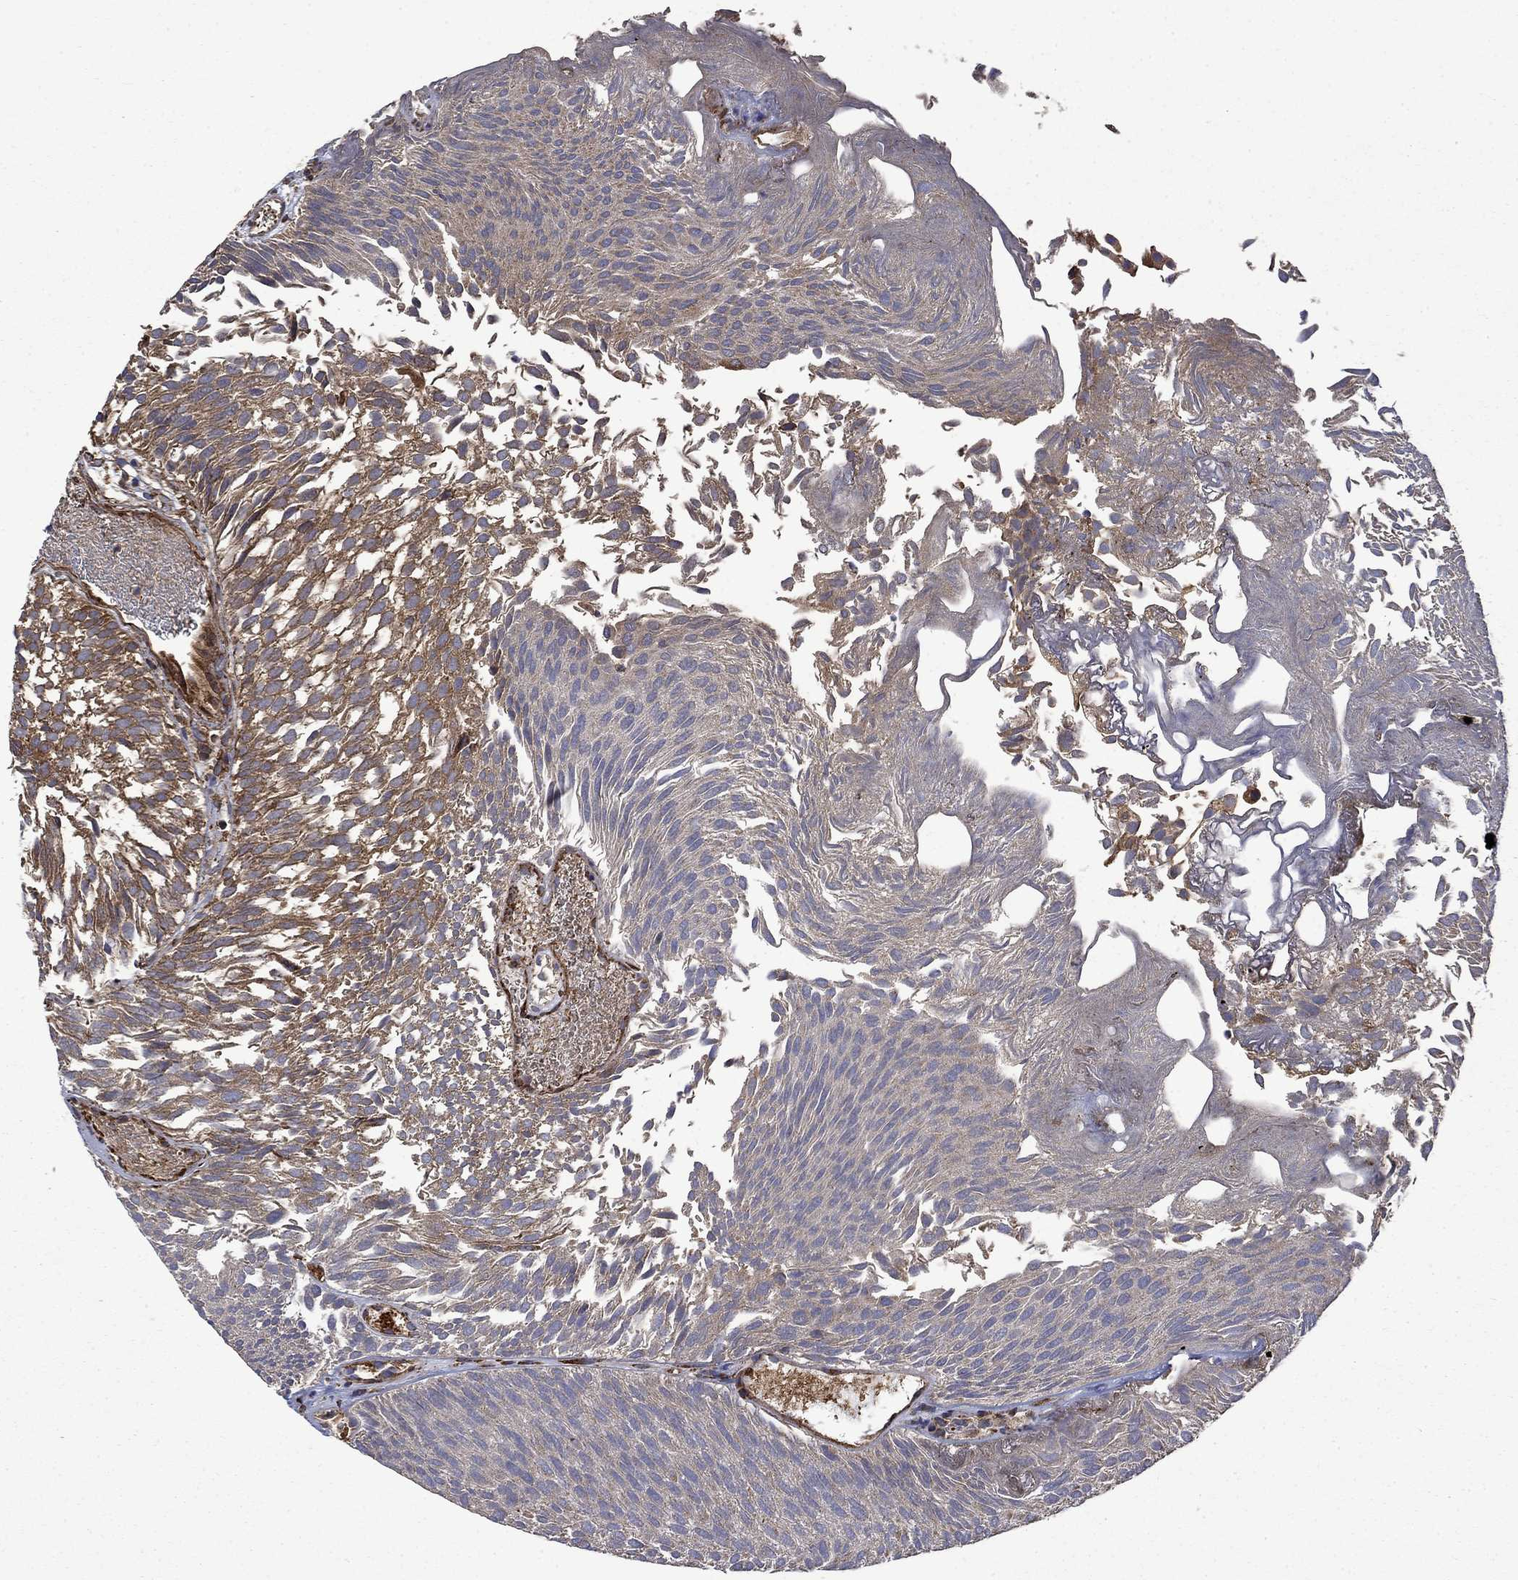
{"staining": {"intensity": "moderate", "quantity": "25%-75%", "location": "cytoplasmic/membranous"}, "tissue": "urothelial cancer", "cell_type": "Tumor cells", "image_type": "cancer", "snomed": [{"axis": "morphology", "description": "Urothelial carcinoma, Low grade"}, {"axis": "topography", "description": "Urinary bladder"}], "caption": "Urothelial cancer stained with DAB (3,3'-diaminobenzidine) immunohistochemistry (IHC) reveals medium levels of moderate cytoplasmic/membranous positivity in about 25%-75% of tumor cells. The staining was performed using DAB, with brown indicating positive protein expression. Nuclei are stained blue with hematoxylin.", "gene": "CUTC", "patient": {"sex": "male", "age": 52}}